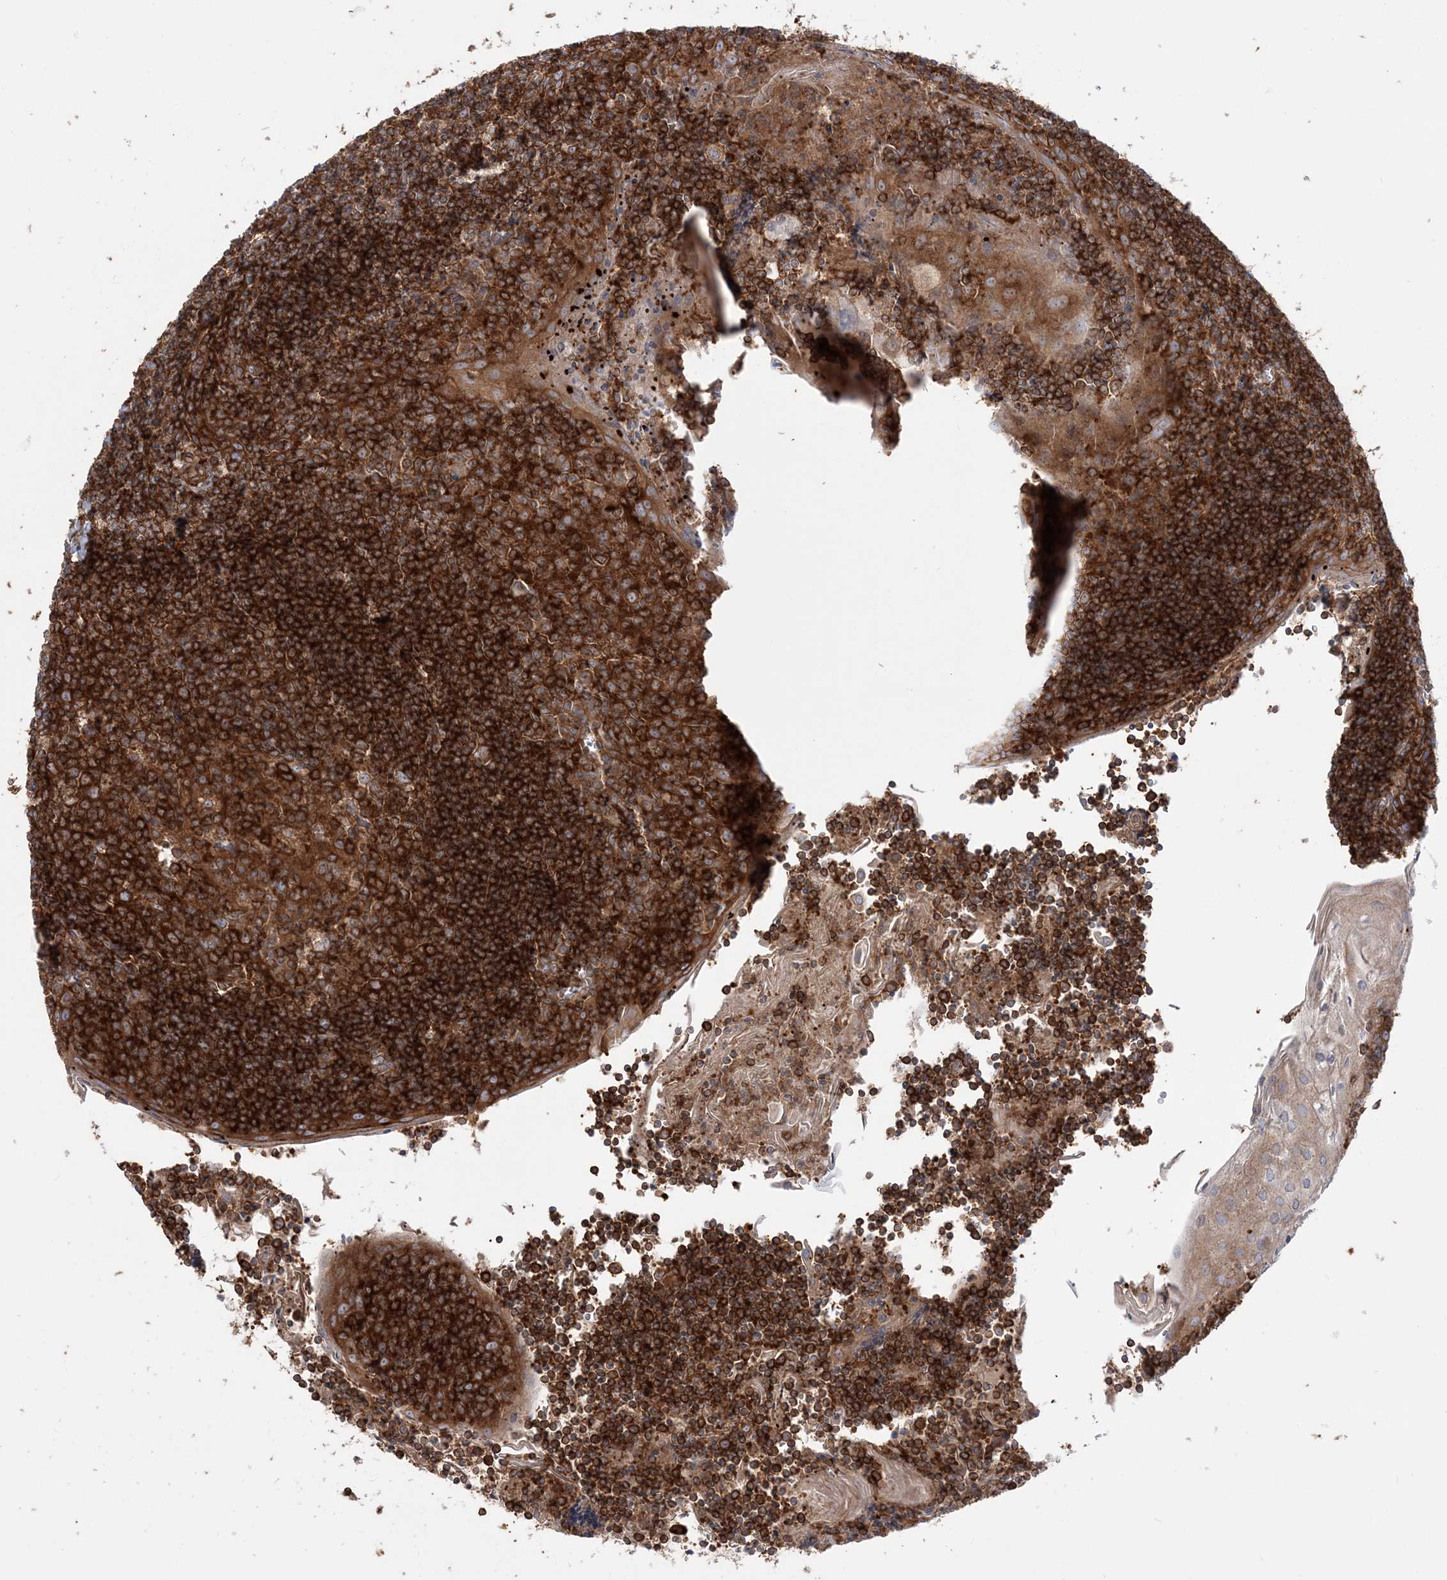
{"staining": {"intensity": "strong", "quantity": ">75%", "location": "cytoplasmic/membranous"}, "tissue": "tonsil", "cell_type": "Germinal center cells", "image_type": "normal", "snomed": [{"axis": "morphology", "description": "Normal tissue, NOS"}, {"axis": "topography", "description": "Tonsil"}], "caption": "This micrograph exhibits IHC staining of unremarkable tonsil, with high strong cytoplasmic/membranous staining in about >75% of germinal center cells.", "gene": "TBC1D5", "patient": {"sex": "male", "age": 27}}